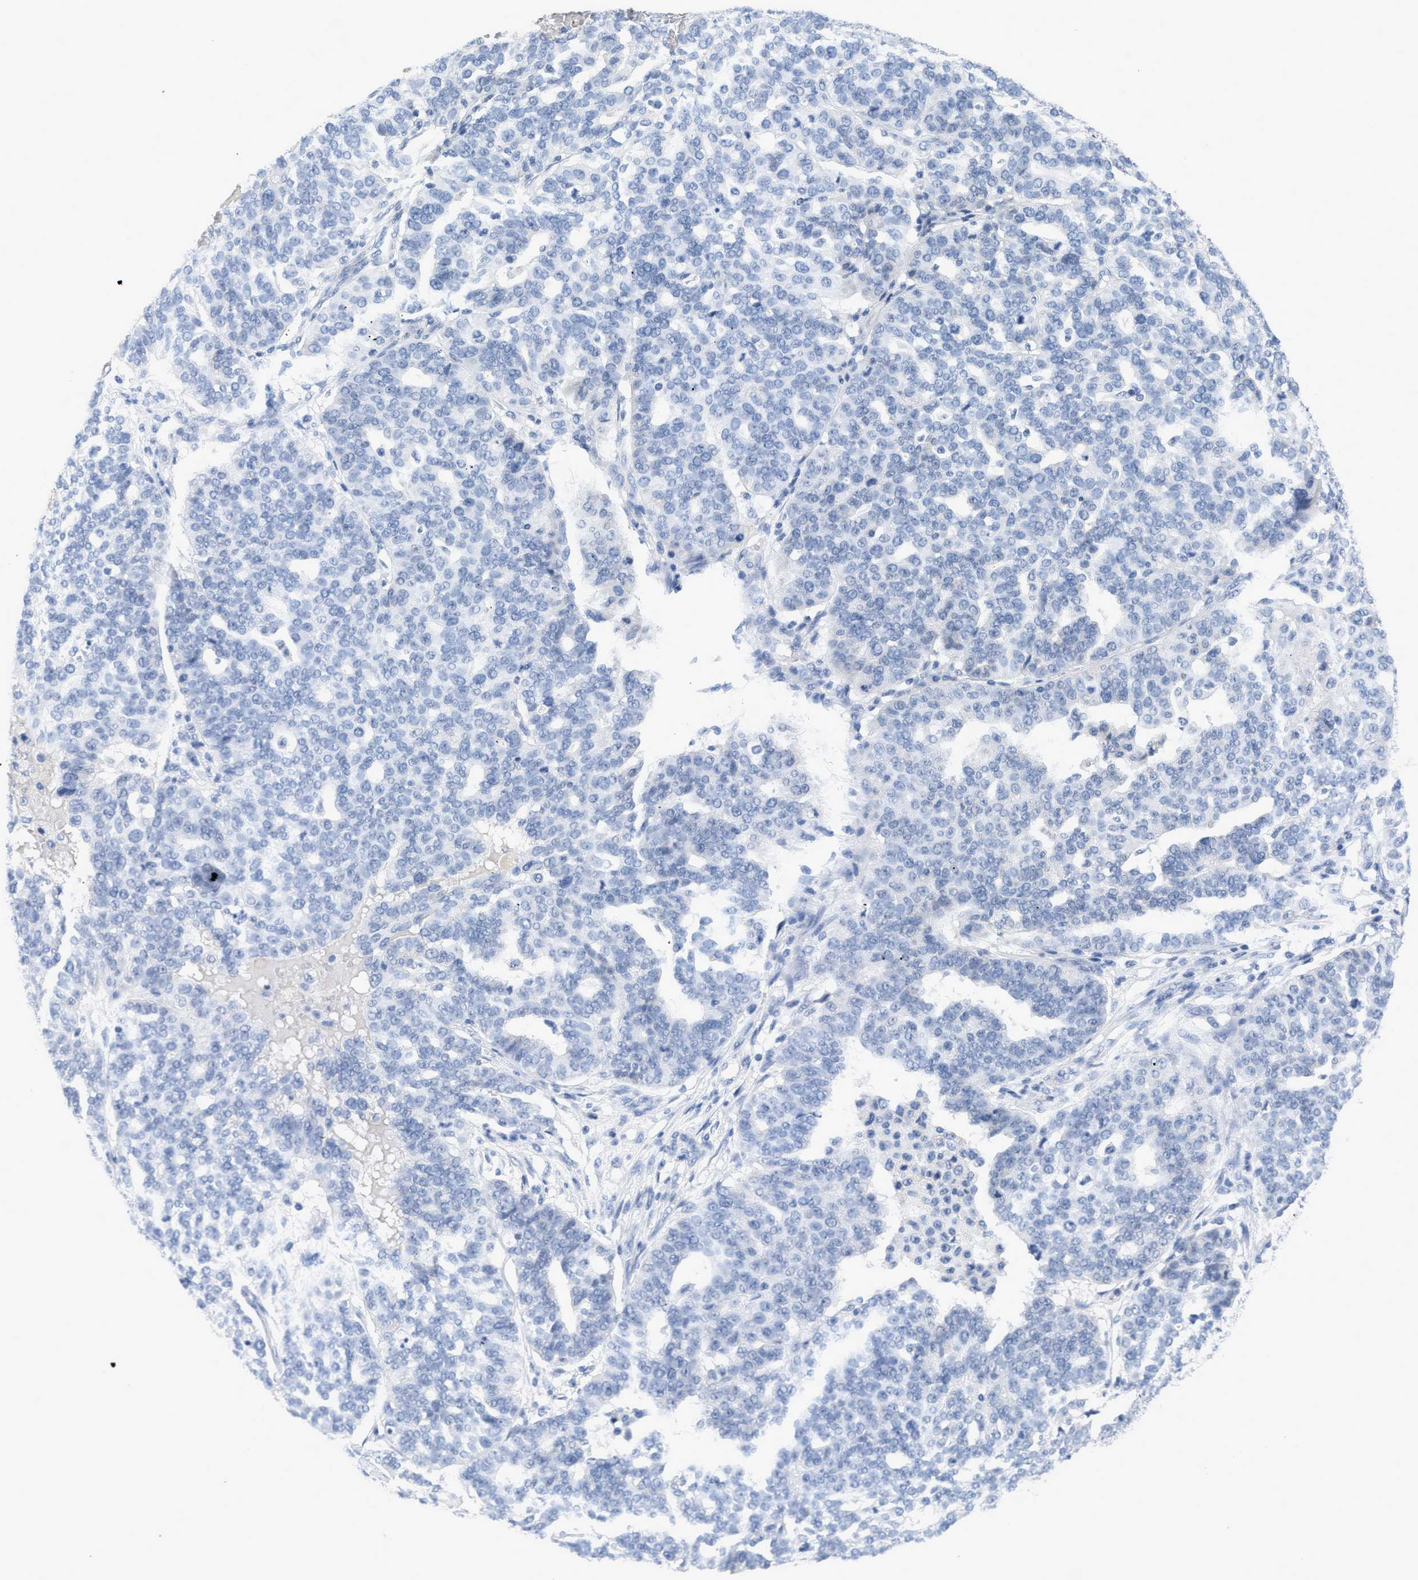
{"staining": {"intensity": "negative", "quantity": "none", "location": "none"}, "tissue": "ovarian cancer", "cell_type": "Tumor cells", "image_type": "cancer", "snomed": [{"axis": "morphology", "description": "Cystadenocarcinoma, serous, NOS"}, {"axis": "topography", "description": "Ovary"}], "caption": "This is a photomicrograph of IHC staining of ovarian cancer (serous cystadenocarcinoma), which shows no expression in tumor cells. The staining is performed using DAB brown chromogen with nuclei counter-stained in using hematoxylin.", "gene": "TNFAIP1", "patient": {"sex": "female", "age": 59}}